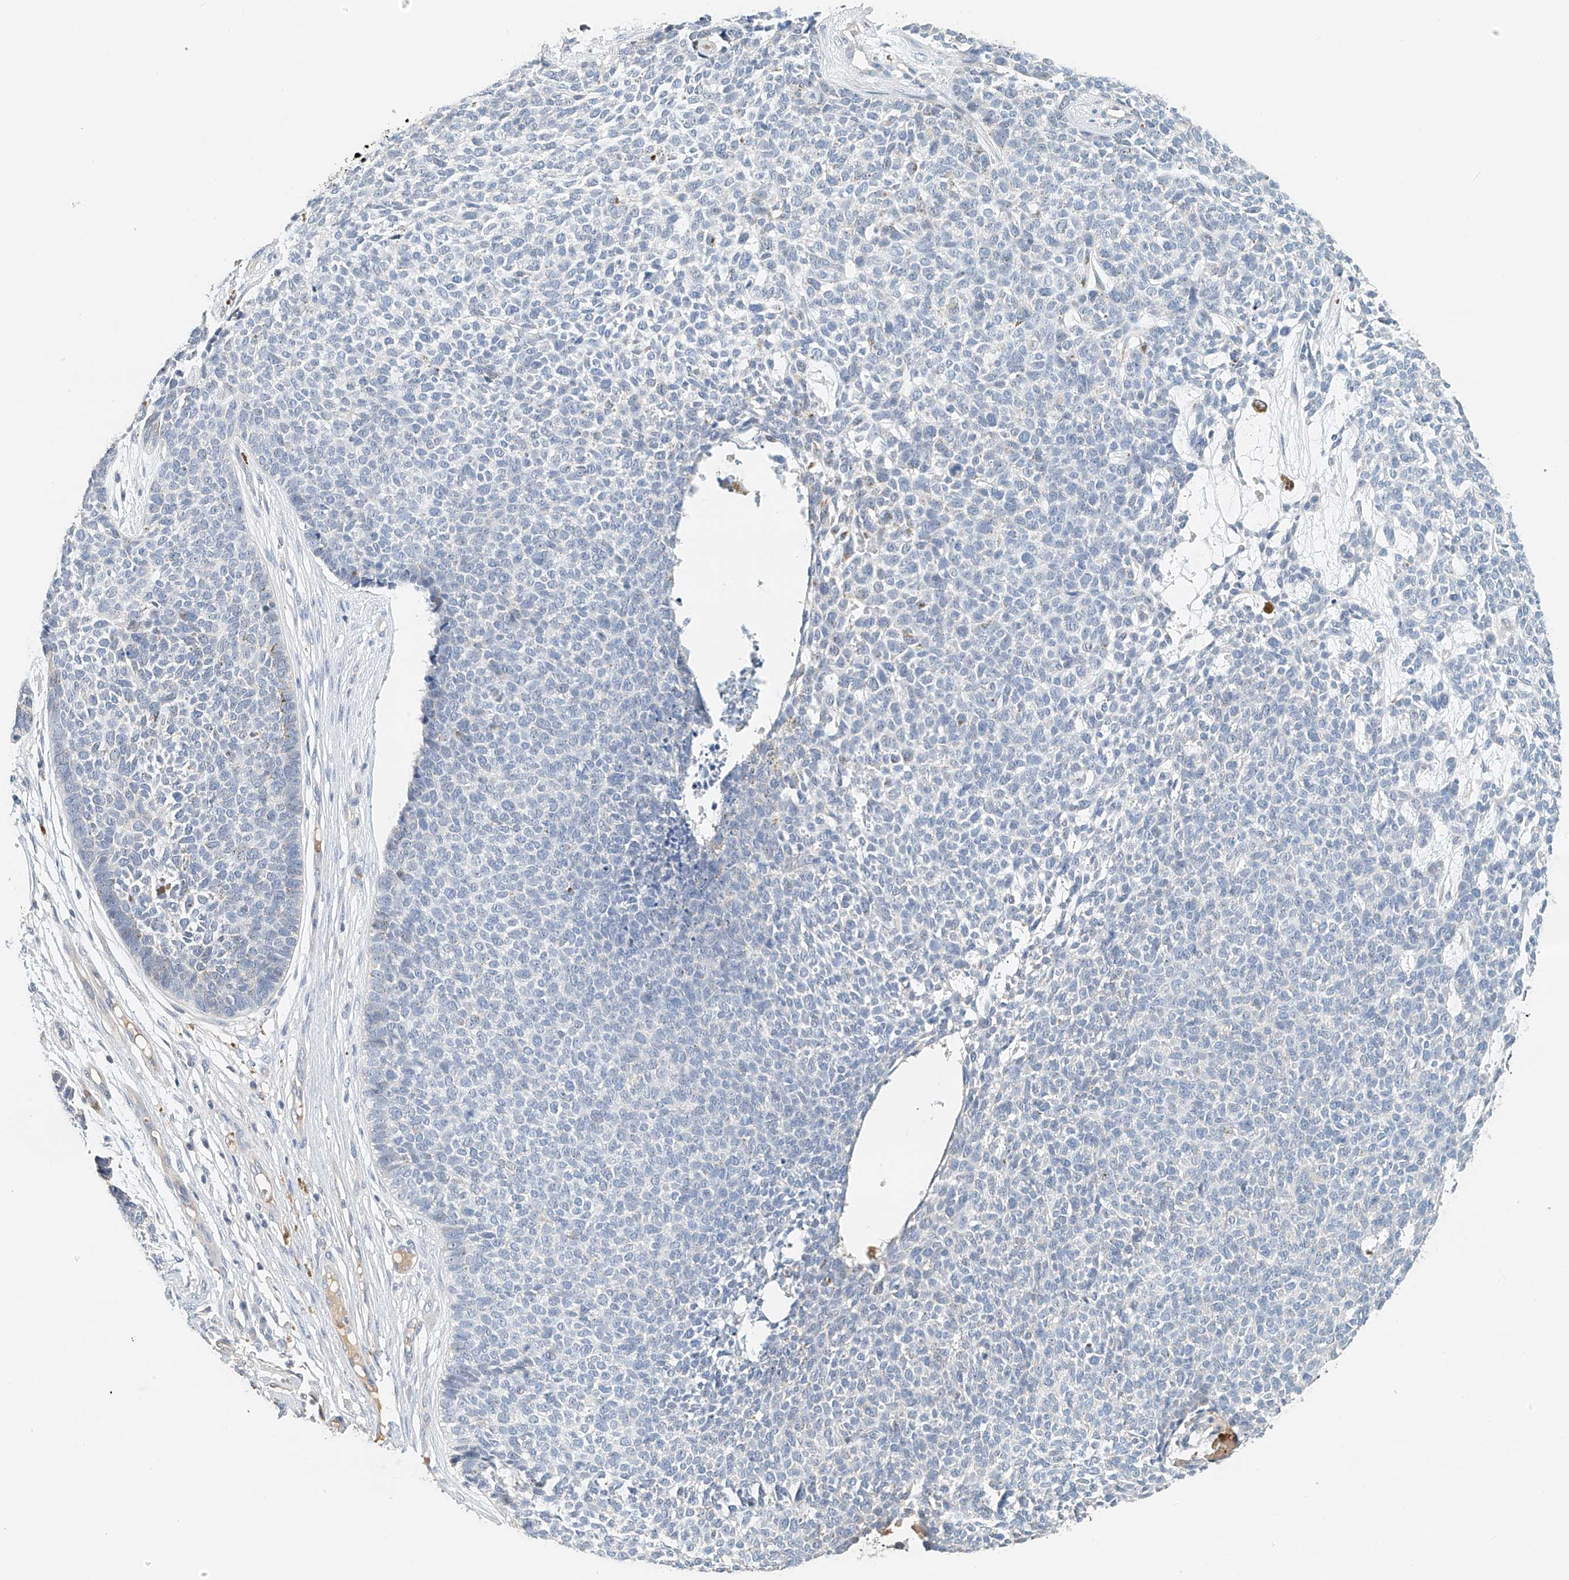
{"staining": {"intensity": "negative", "quantity": "none", "location": "none"}, "tissue": "skin cancer", "cell_type": "Tumor cells", "image_type": "cancer", "snomed": [{"axis": "morphology", "description": "Basal cell carcinoma"}, {"axis": "topography", "description": "Skin"}], "caption": "IHC of basal cell carcinoma (skin) demonstrates no positivity in tumor cells.", "gene": "RCAN3", "patient": {"sex": "female", "age": 84}}